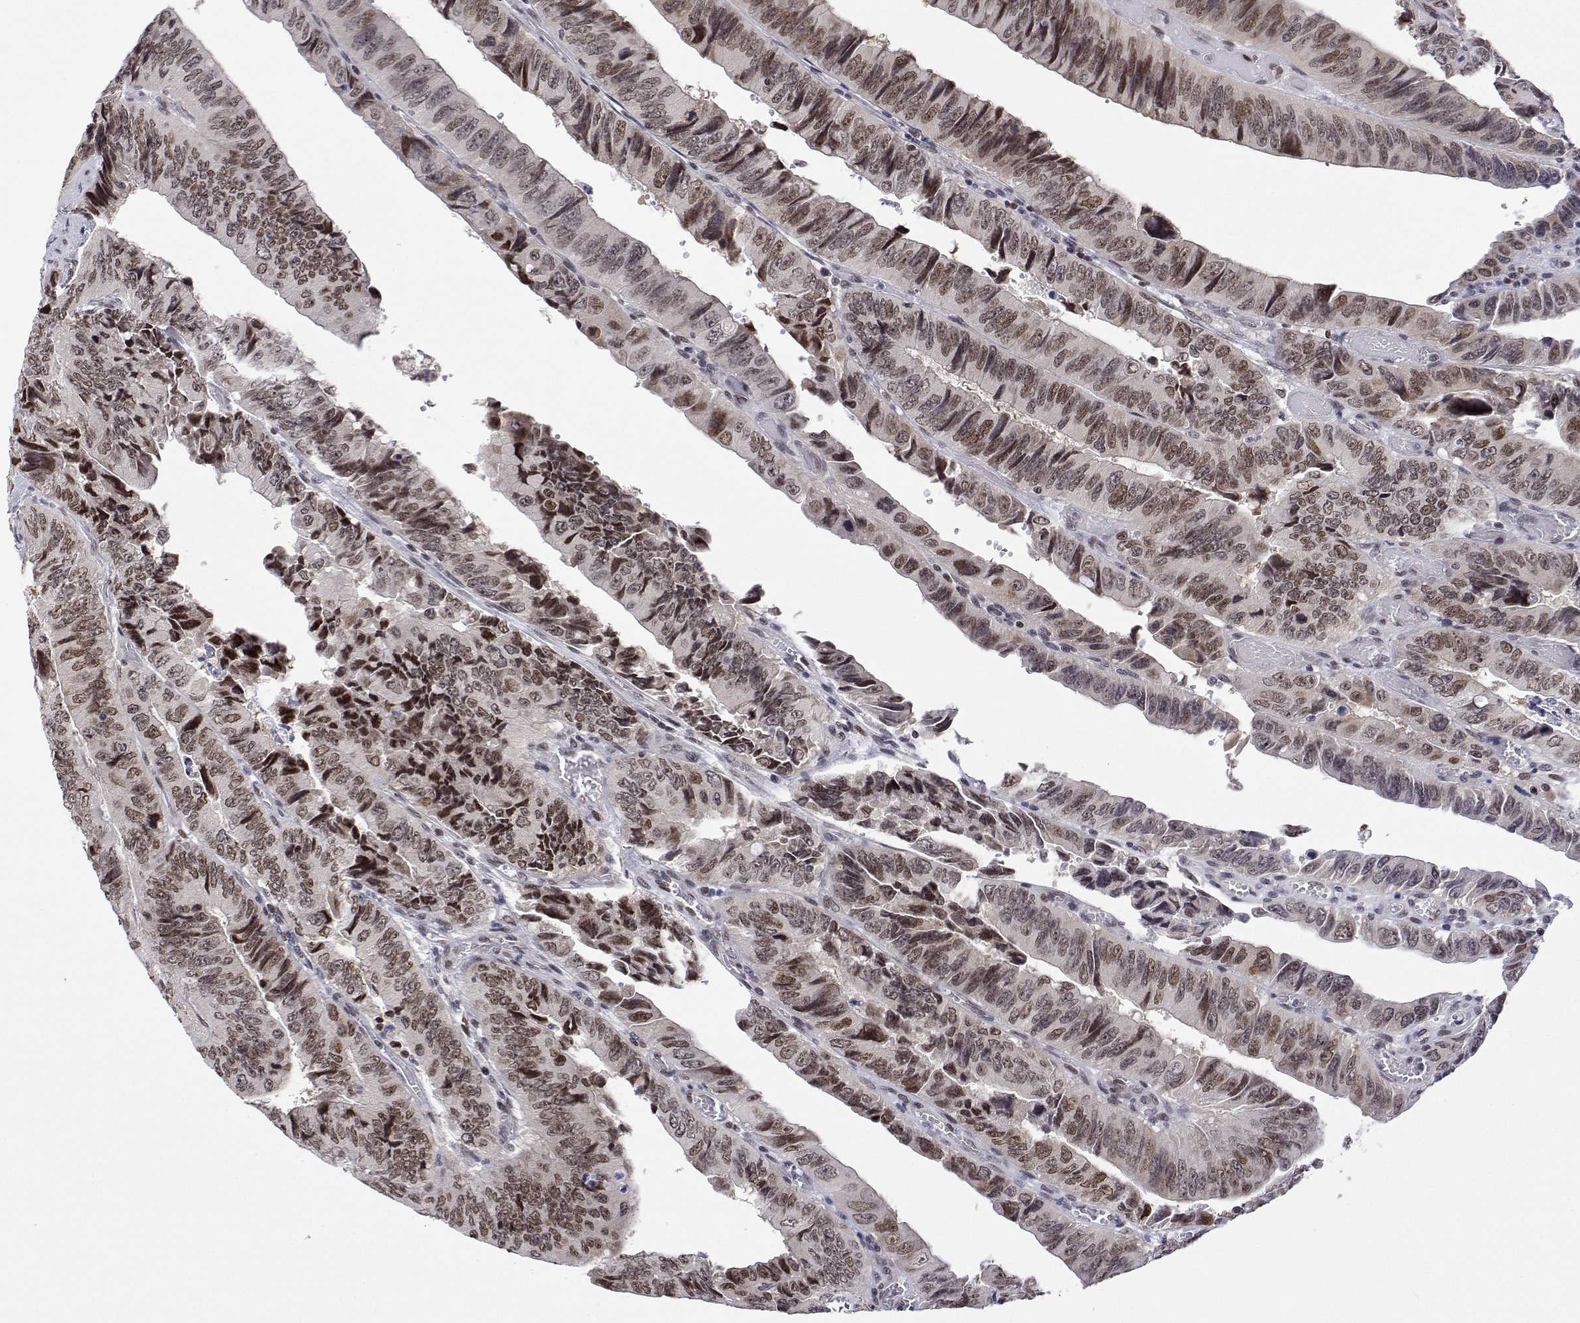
{"staining": {"intensity": "moderate", "quantity": ">75%", "location": "nuclear"}, "tissue": "colorectal cancer", "cell_type": "Tumor cells", "image_type": "cancer", "snomed": [{"axis": "morphology", "description": "Adenocarcinoma, NOS"}, {"axis": "topography", "description": "Colon"}], "caption": "Immunohistochemical staining of colorectal adenocarcinoma reveals medium levels of moderate nuclear staining in approximately >75% of tumor cells.", "gene": "XPC", "patient": {"sex": "female", "age": 84}}